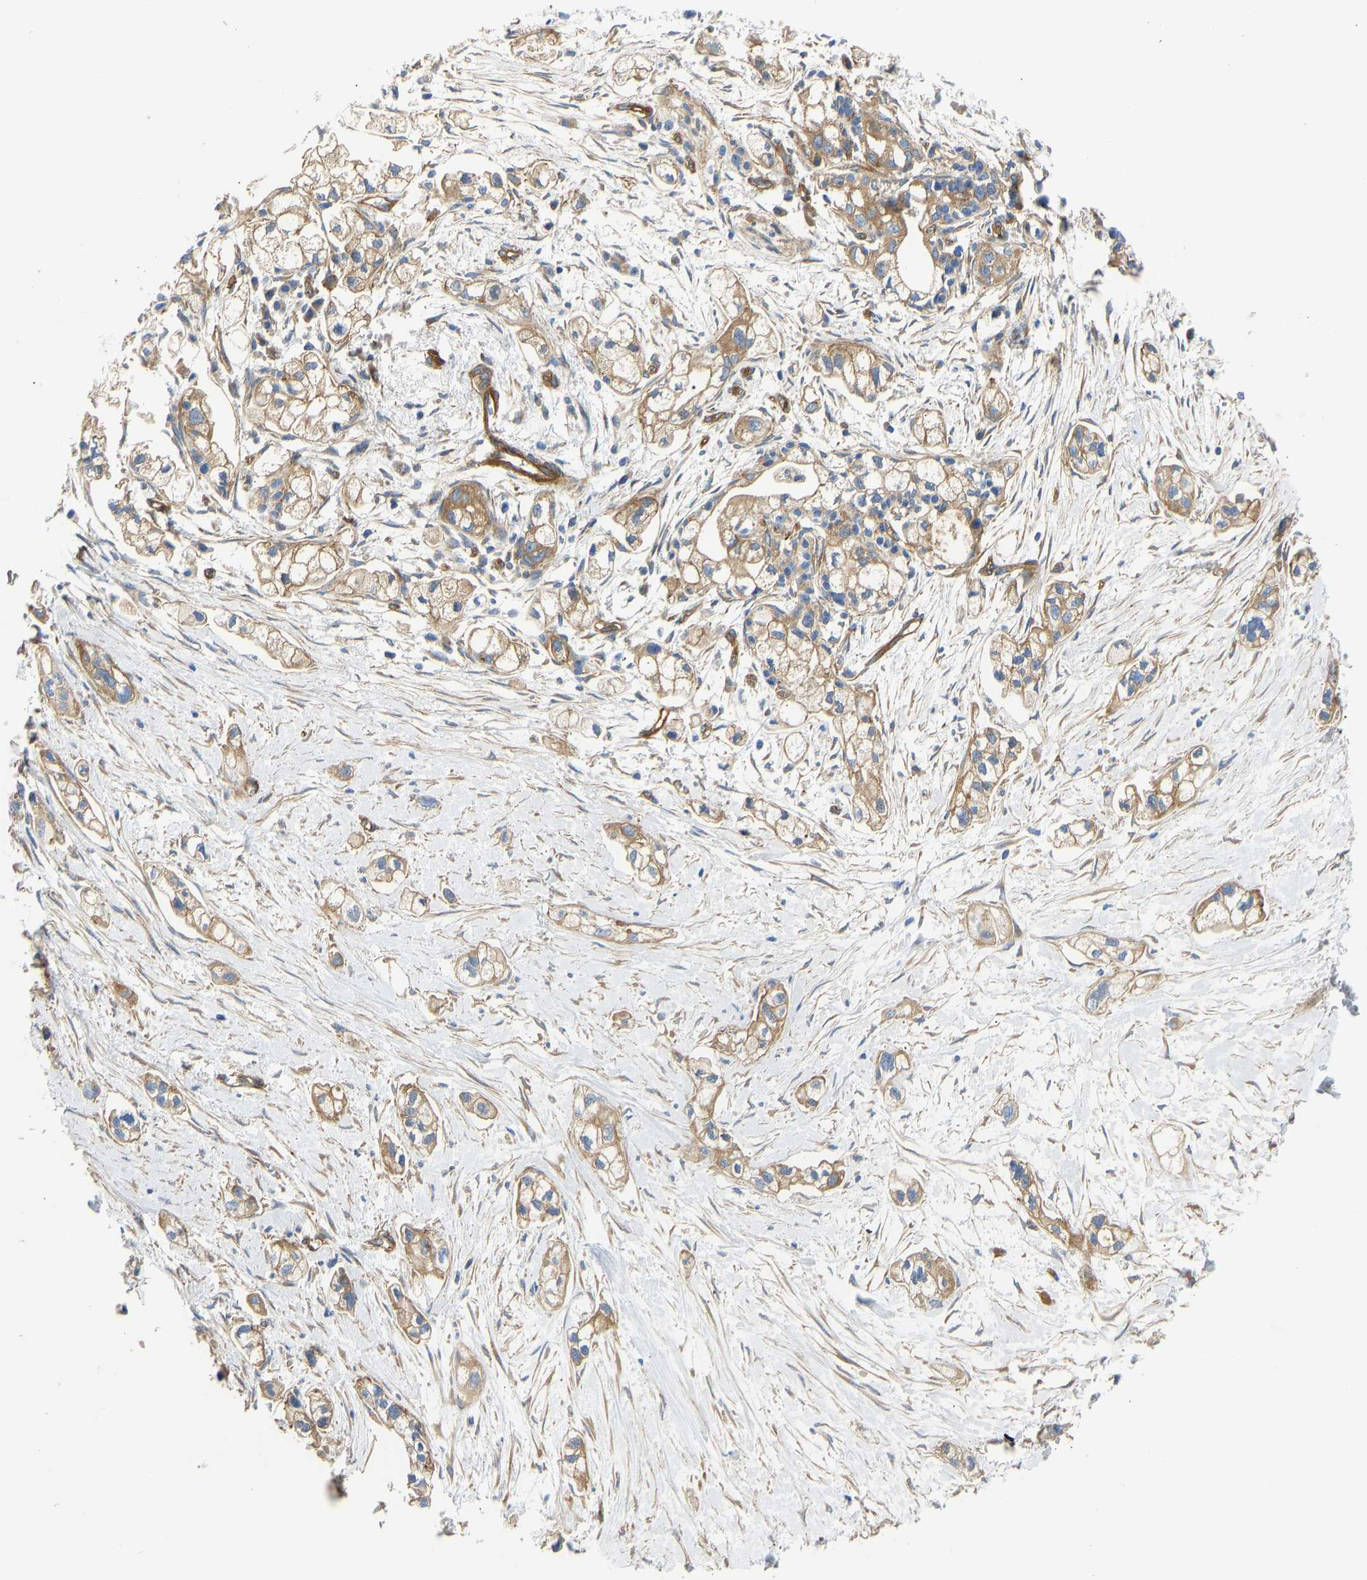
{"staining": {"intensity": "moderate", "quantity": ">75%", "location": "cytoplasmic/membranous"}, "tissue": "pancreatic cancer", "cell_type": "Tumor cells", "image_type": "cancer", "snomed": [{"axis": "morphology", "description": "Adenocarcinoma, NOS"}, {"axis": "topography", "description": "Pancreas"}], "caption": "The immunohistochemical stain highlights moderate cytoplasmic/membranous positivity in tumor cells of pancreatic adenocarcinoma tissue. (DAB (3,3'-diaminobenzidine) = brown stain, brightfield microscopy at high magnification).", "gene": "MYO1C", "patient": {"sex": "male", "age": 74}}